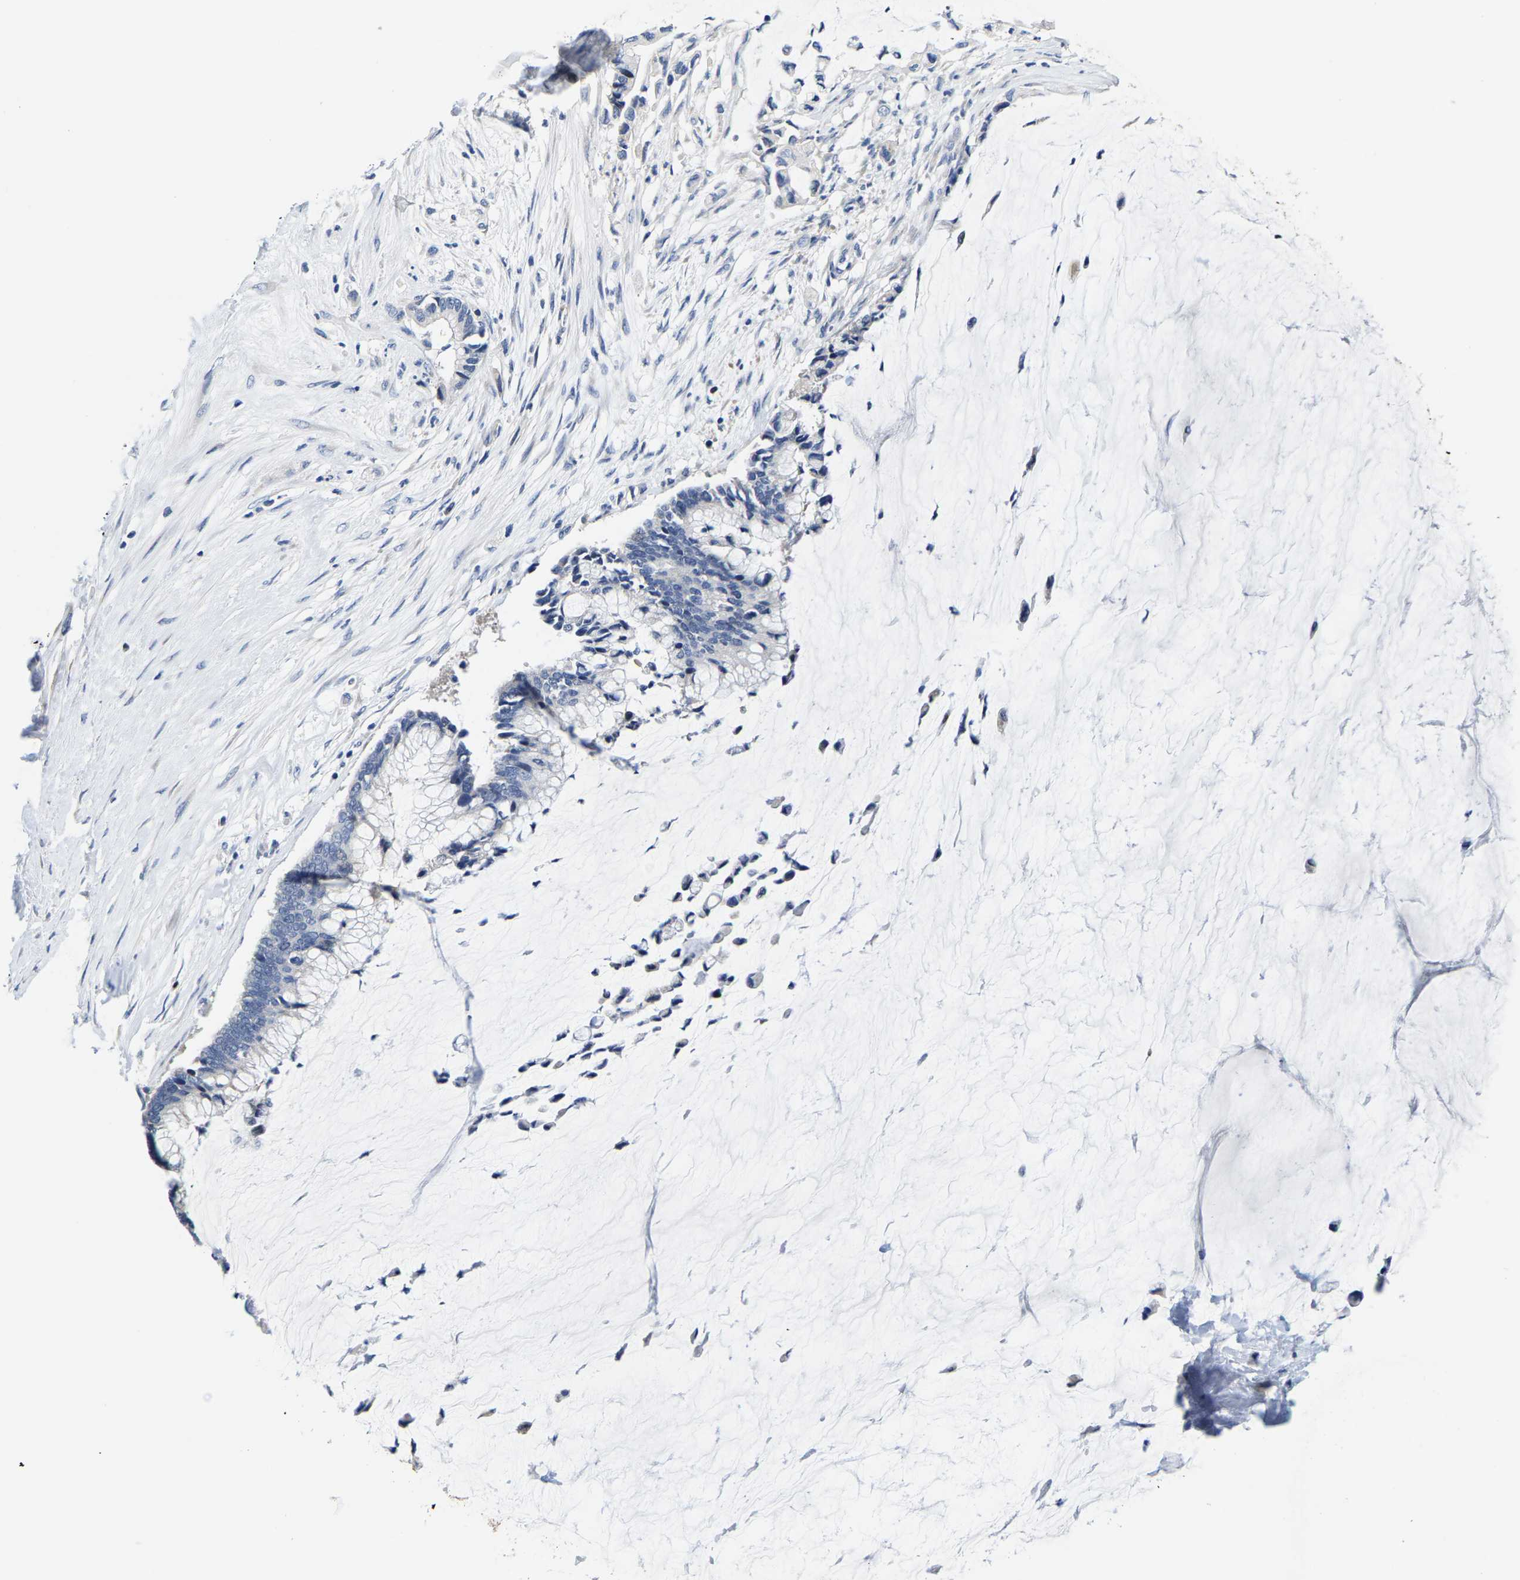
{"staining": {"intensity": "negative", "quantity": "none", "location": "none"}, "tissue": "pancreatic cancer", "cell_type": "Tumor cells", "image_type": "cancer", "snomed": [{"axis": "morphology", "description": "Adenocarcinoma, NOS"}, {"axis": "topography", "description": "Pancreas"}], "caption": "A histopathology image of human pancreatic cancer (adenocarcinoma) is negative for staining in tumor cells.", "gene": "KLHL1", "patient": {"sex": "male", "age": 41}}